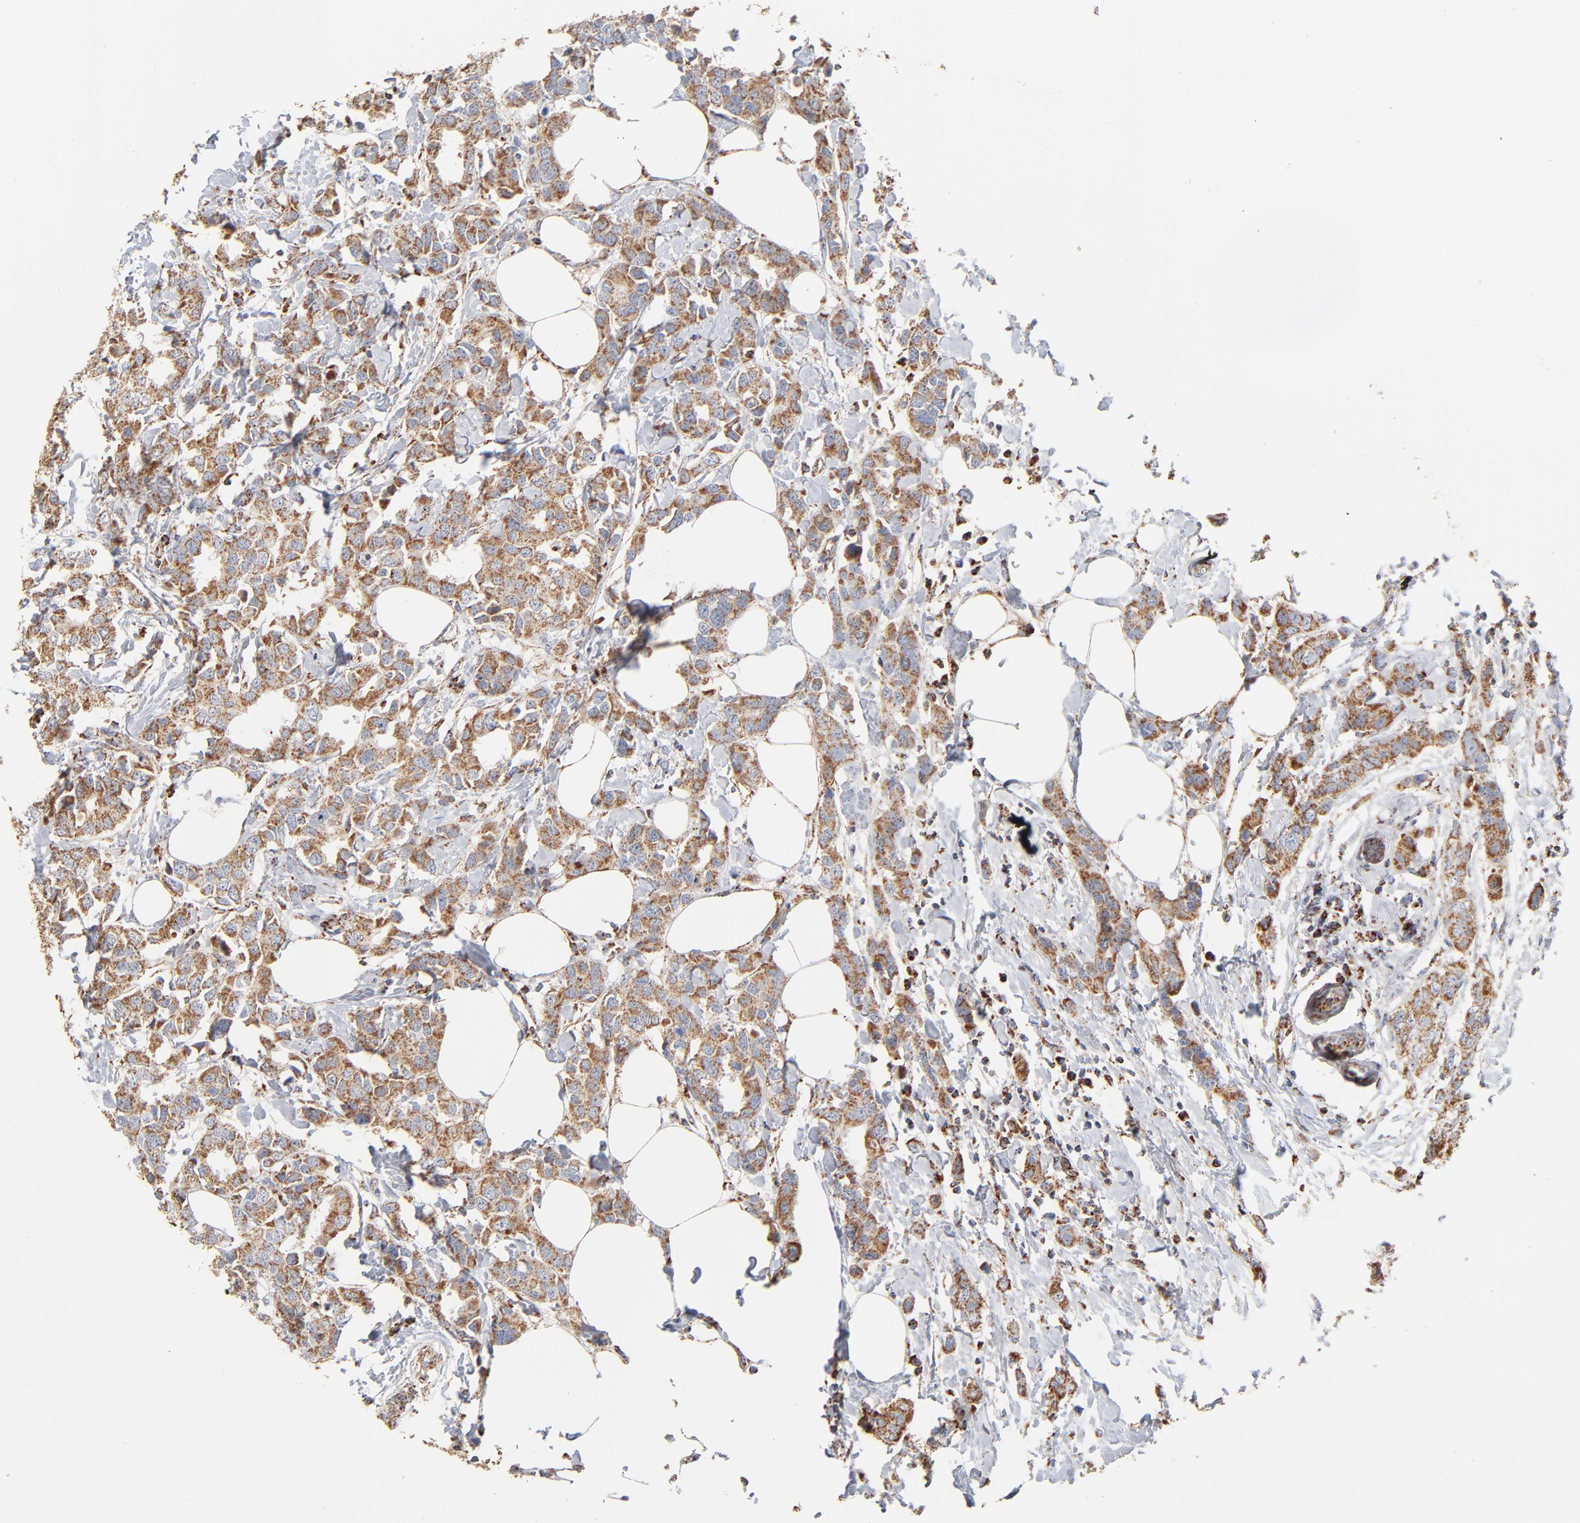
{"staining": {"intensity": "strong", "quantity": ">75%", "location": "cytoplasmic/membranous"}, "tissue": "breast cancer", "cell_type": "Tumor cells", "image_type": "cancer", "snomed": [{"axis": "morphology", "description": "Normal tissue, NOS"}, {"axis": "morphology", "description": "Duct carcinoma"}, {"axis": "topography", "description": "Breast"}], "caption": "Strong cytoplasmic/membranous protein positivity is appreciated in about >75% of tumor cells in breast invasive ductal carcinoma.", "gene": "UQCRC1", "patient": {"sex": "female", "age": 50}}